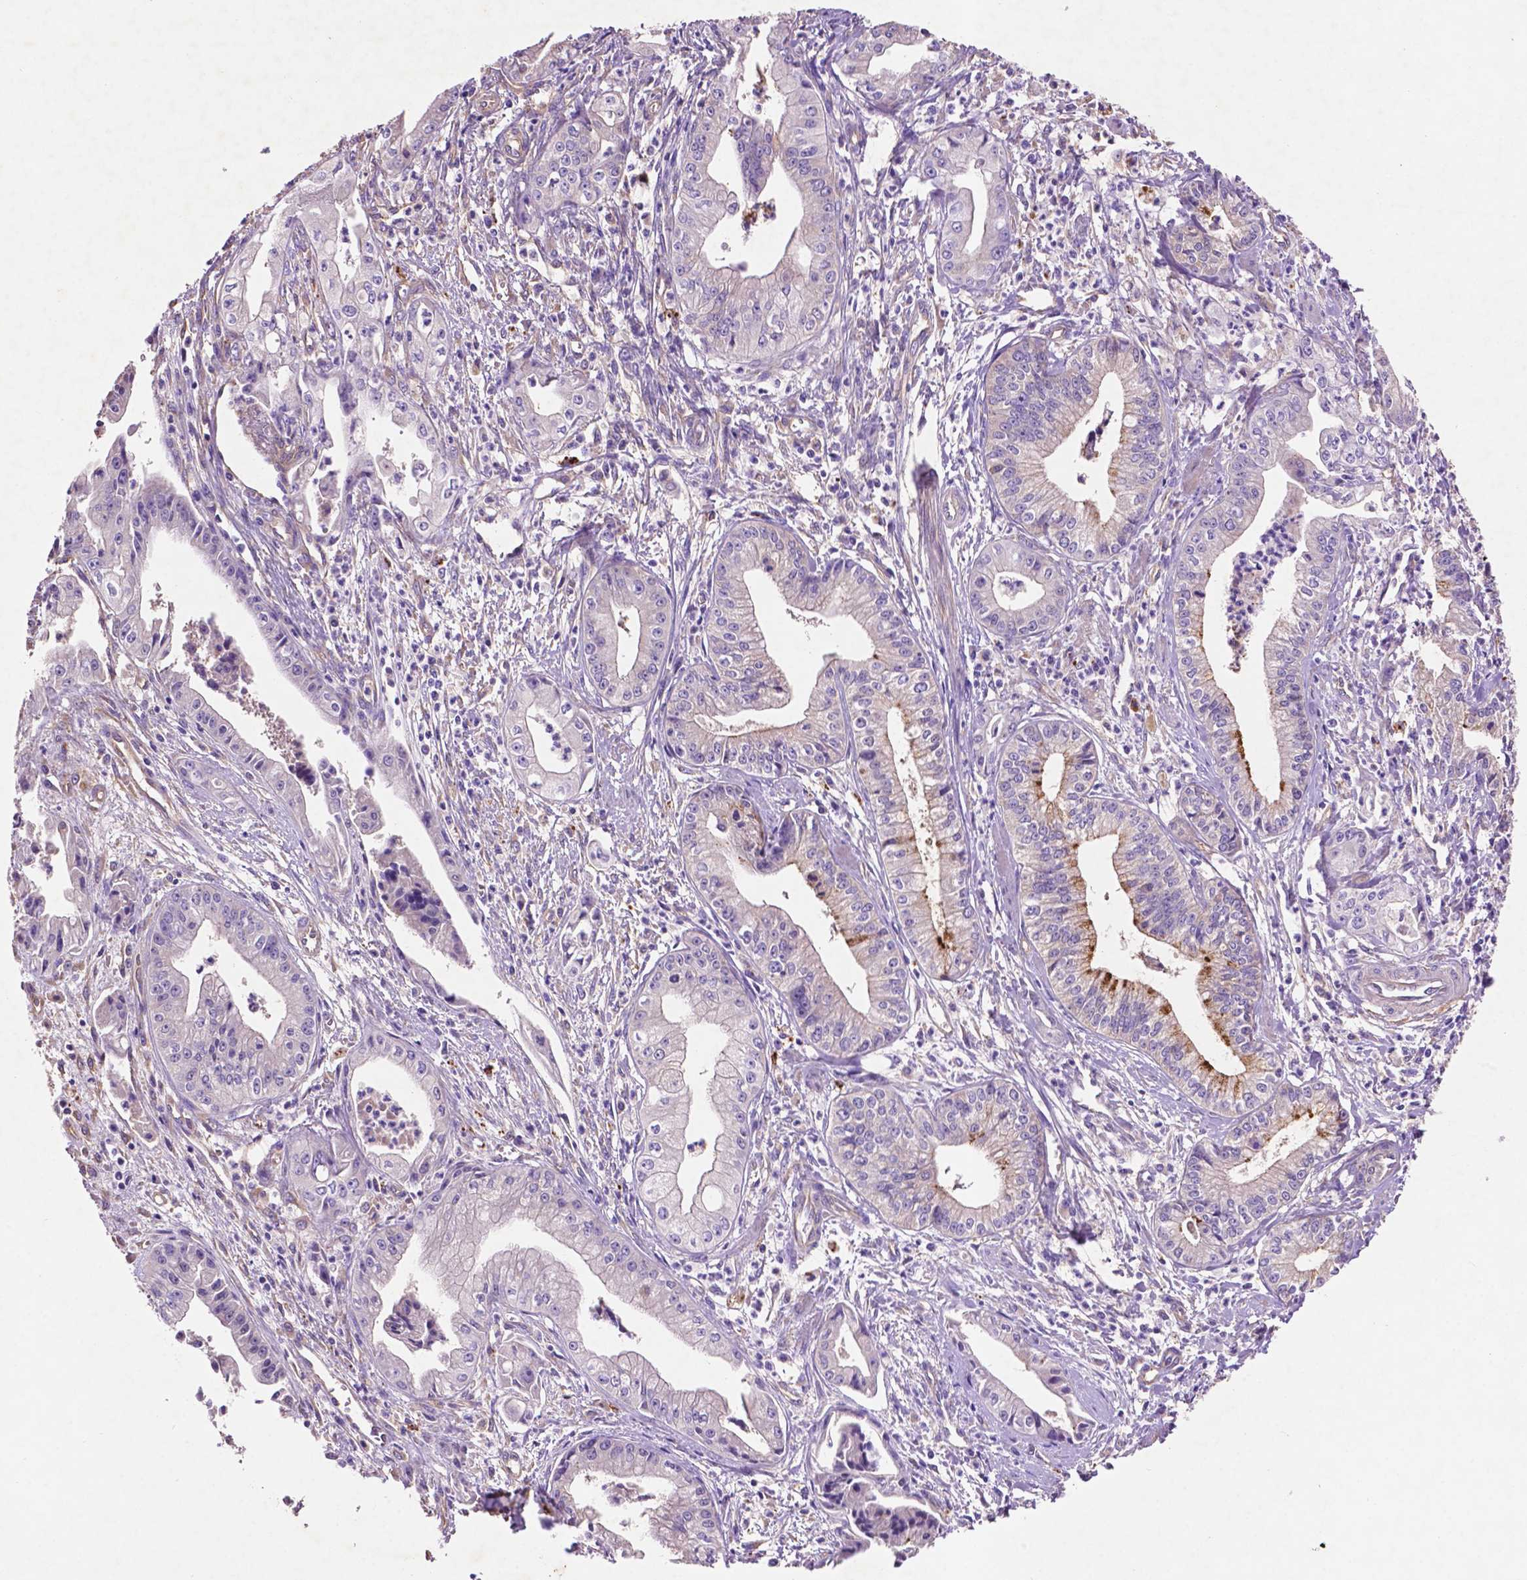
{"staining": {"intensity": "moderate", "quantity": "<25%", "location": "cytoplasmic/membranous"}, "tissue": "pancreatic cancer", "cell_type": "Tumor cells", "image_type": "cancer", "snomed": [{"axis": "morphology", "description": "Adenocarcinoma, NOS"}, {"axis": "topography", "description": "Pancreas"}], "caption": "High-power microscopy captured an immunohistochemistry (IHC) histopathology image of pancreatic cancer, revealing moderate cytoplasmic/membranous expression in approximately <25% of tumor cells.", "gene": "GDPD5", "patient": {"sex": "female", "age": 65}}